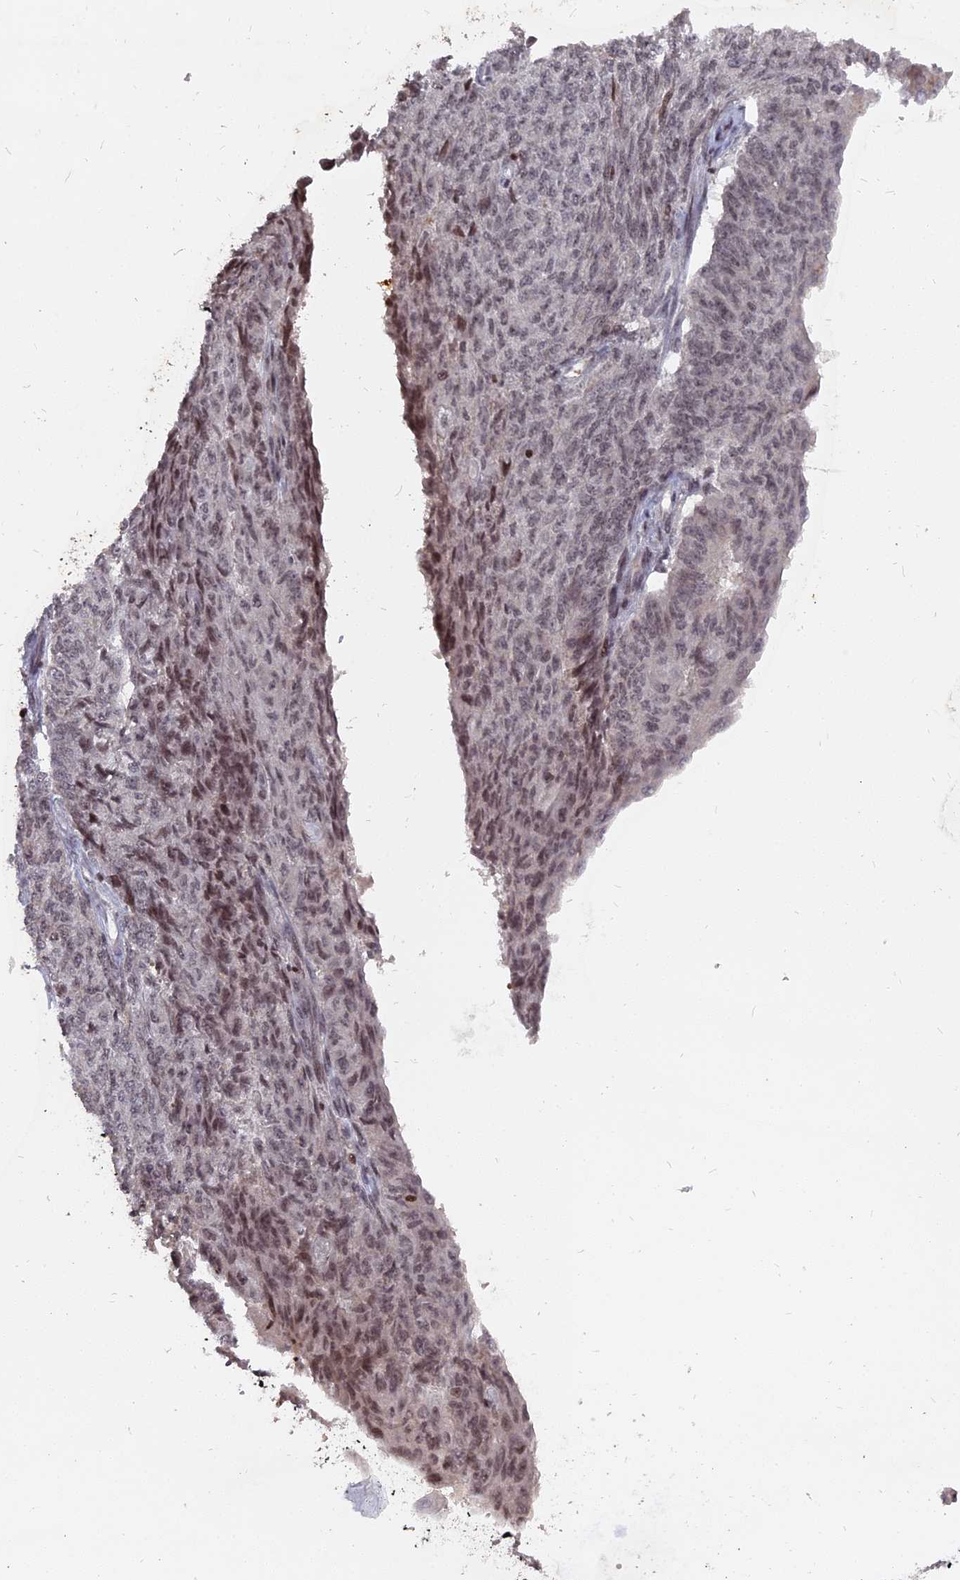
{"staining": {"intensity": "weak", "quantity": "25%-75%", "location": "nuclear"}, "tissue": "endometrial cancer", "cell_type": "Tumor cells", "image_type": "cancer", "snomed": [{"axis": "morphology", "description": "Adenocarcinoma, NOS"}, {"axis": "topography", "description": "Endometrium"}], "caption": "Weak nuclear staining is appreciated in about 25%-75% of tumor cells in endometrial adenocarcinoma.", "gene": "NR1H3", "patient": {"sex": "female", "age": 32}}